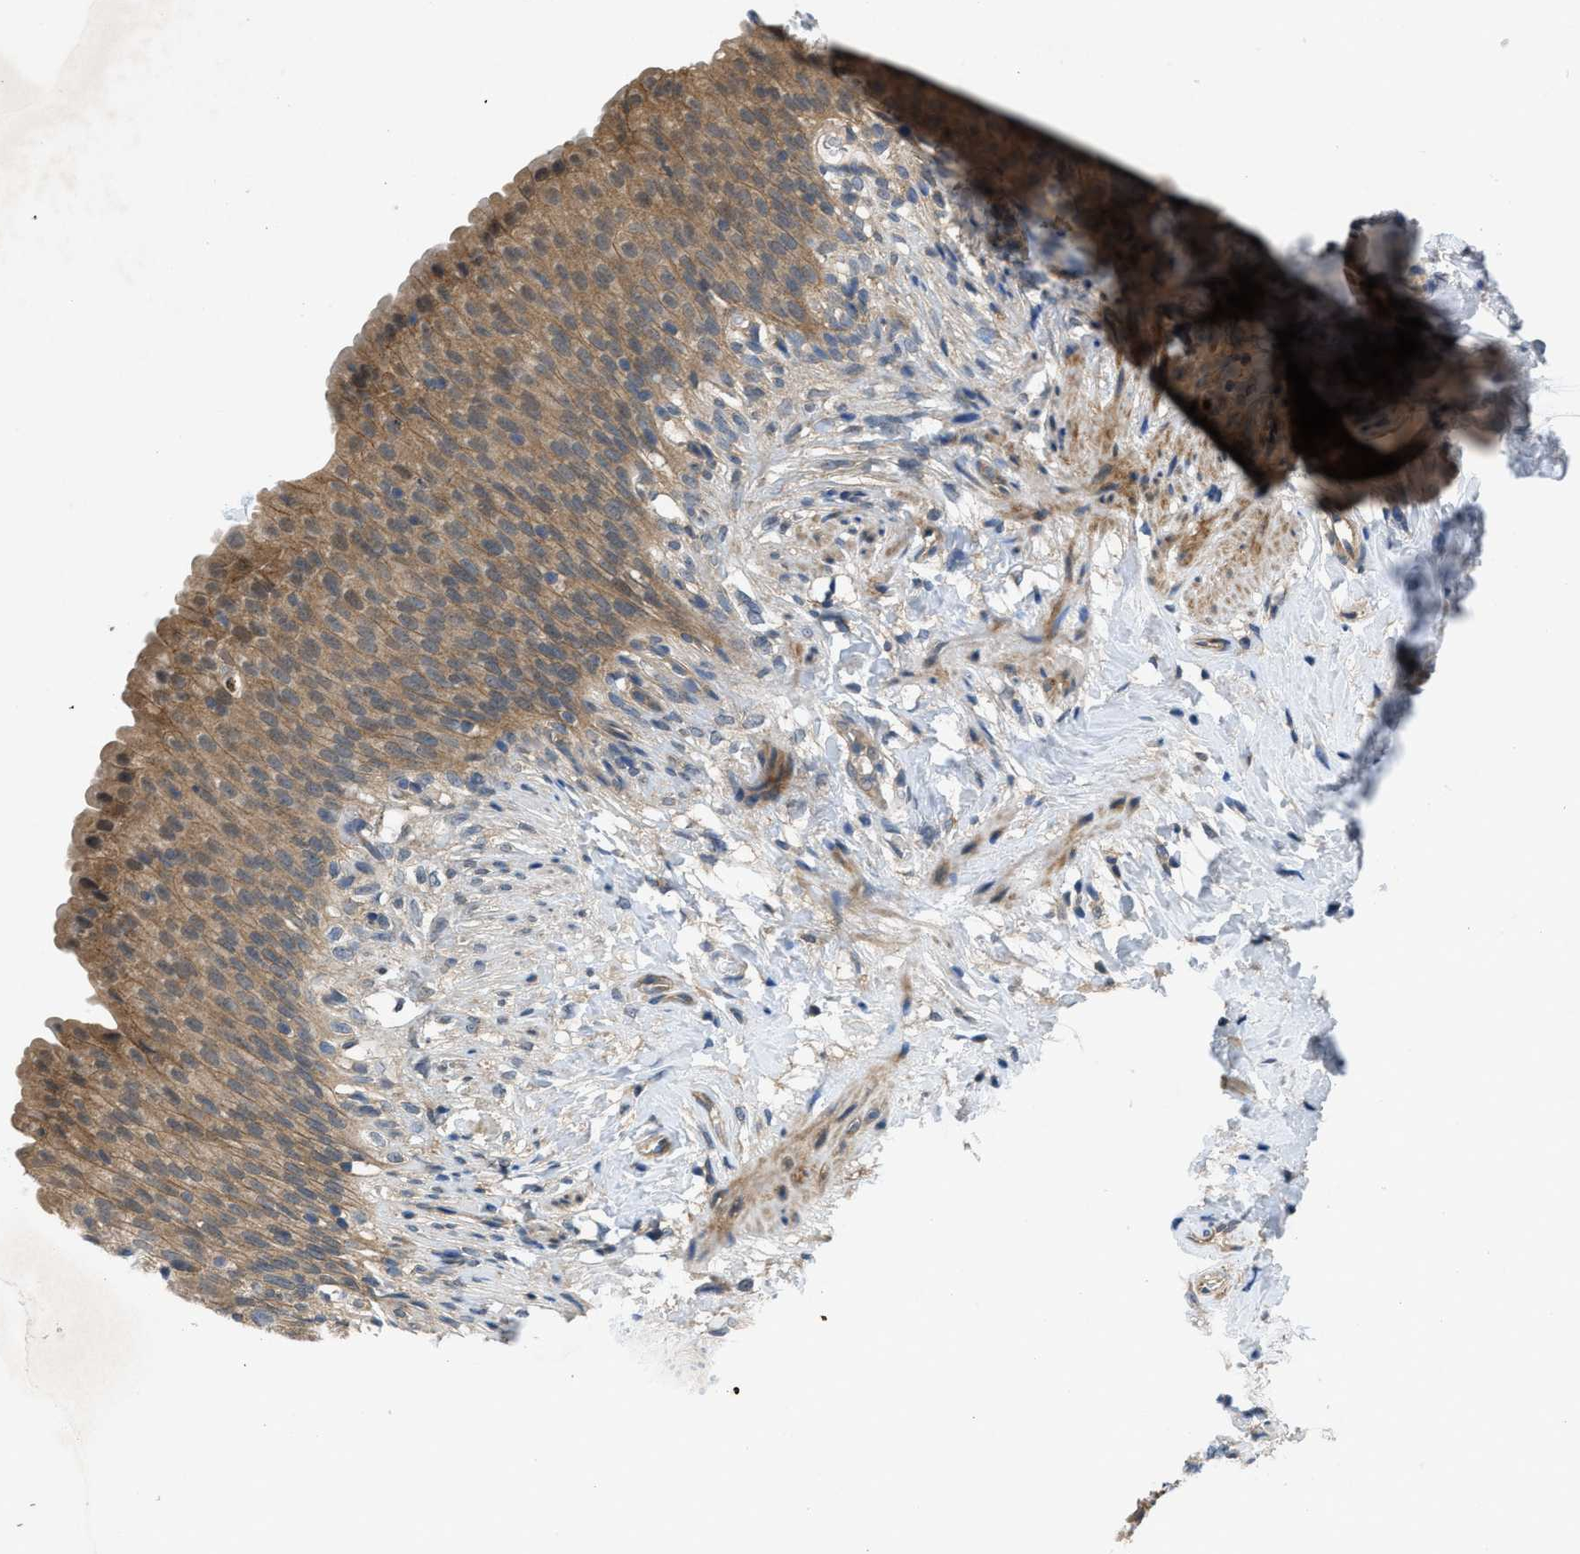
{"staining": {"intensity": "moderate", "quantity": ">75%", "location": "cytoplasmic/membranous"}, "tissue": "urinary bladder", "cell_type": "Urothelial cells", "image_type": "normal", "snomed": [{"axis": "morphology", "description": "Normal tissue, NOS"}, {"axis": "topography", "description": "Urinary bladder"}], "caption": "Immunohistochemistry (IHC) (DAB) staining of benign urinary bladder shows moderate cytoplasmic/membranous protein positivity in about >75% of urothelial cells.", "gene": "PANX1", "patient": {"sex": "female", "age": 79}}